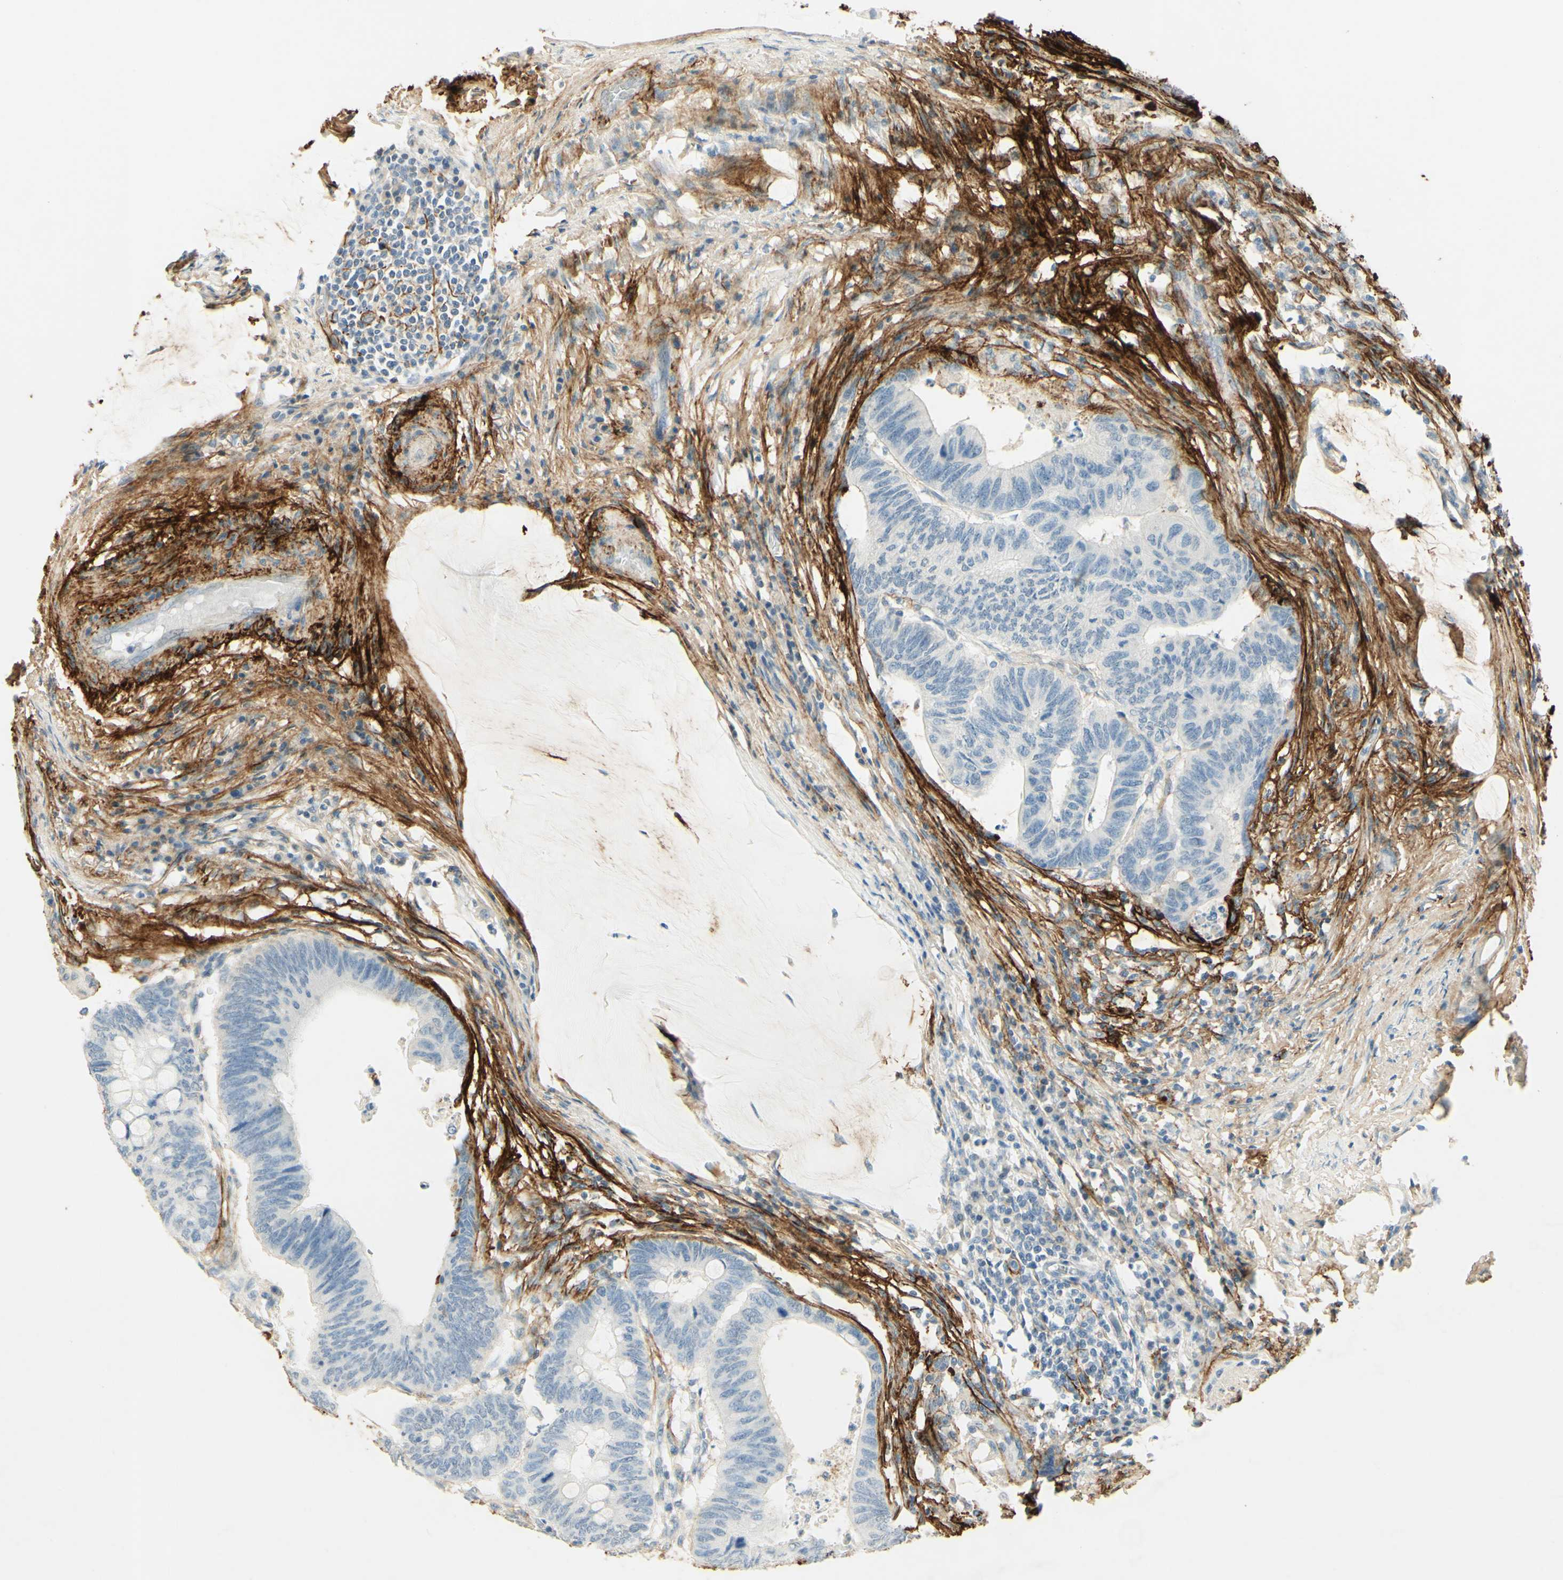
{"staining": {"intensity": "negative", "quantity": "none", "location": "none"}, "tissue": "colorectal cancer", "cell_type": "Tumor cells", "image_type": "cancer", "snomed": [{"axis": "morphology", "description": "Normal tissue, NOS"}, {"axis": "morphology", "description": "Adenocarcinoma, NOS"}, {"axis": "topography", "description": "Rectum"}, {"axis": "topography", "description": "Peripheral nerve tissue"}], "caption": "This is a photomicrograph of immunohistochemistry staining of colorectal adenocarcinoma, which shows no staining in tumor cells.", "gene": "TNN", "patient": {"sex": "male", "age": 92}}